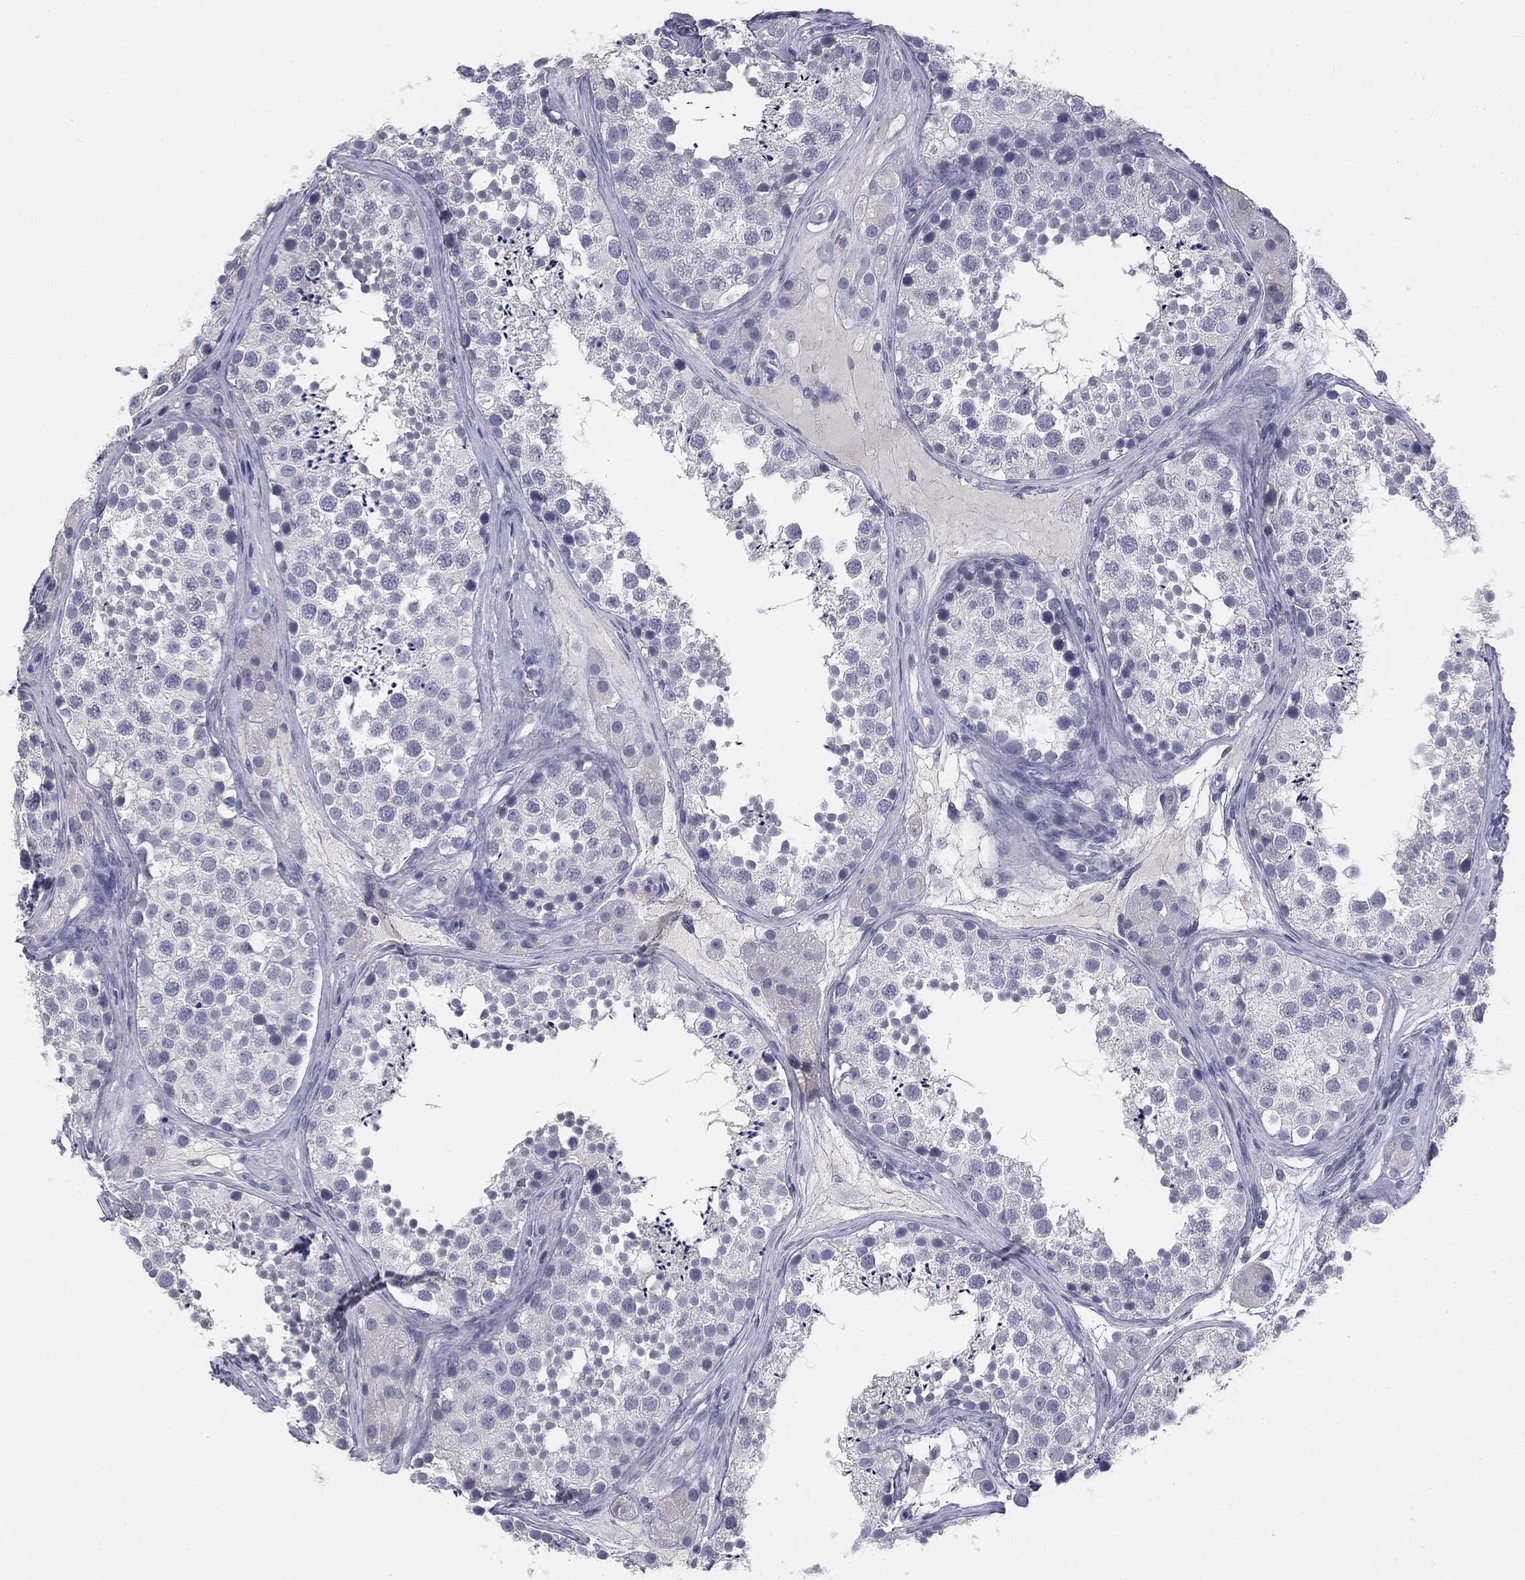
{"staining": {"intensity": "negative", "quantity": "none", "location": "none"}, "tissue": "testis", "cell_type": "Cells in seminiferous ducts", "image_type": "normal", "snomed": [{"axis": "morphology", "description": "Normal tissue, NOS"}, {"axis": "topography", "description": "Testis"}], "caption": "Cells in seminiferous ducts show no significant protein expression in benign testis.", "gene": "MUC1", "patient": {"sex": "male", "age": 41}}